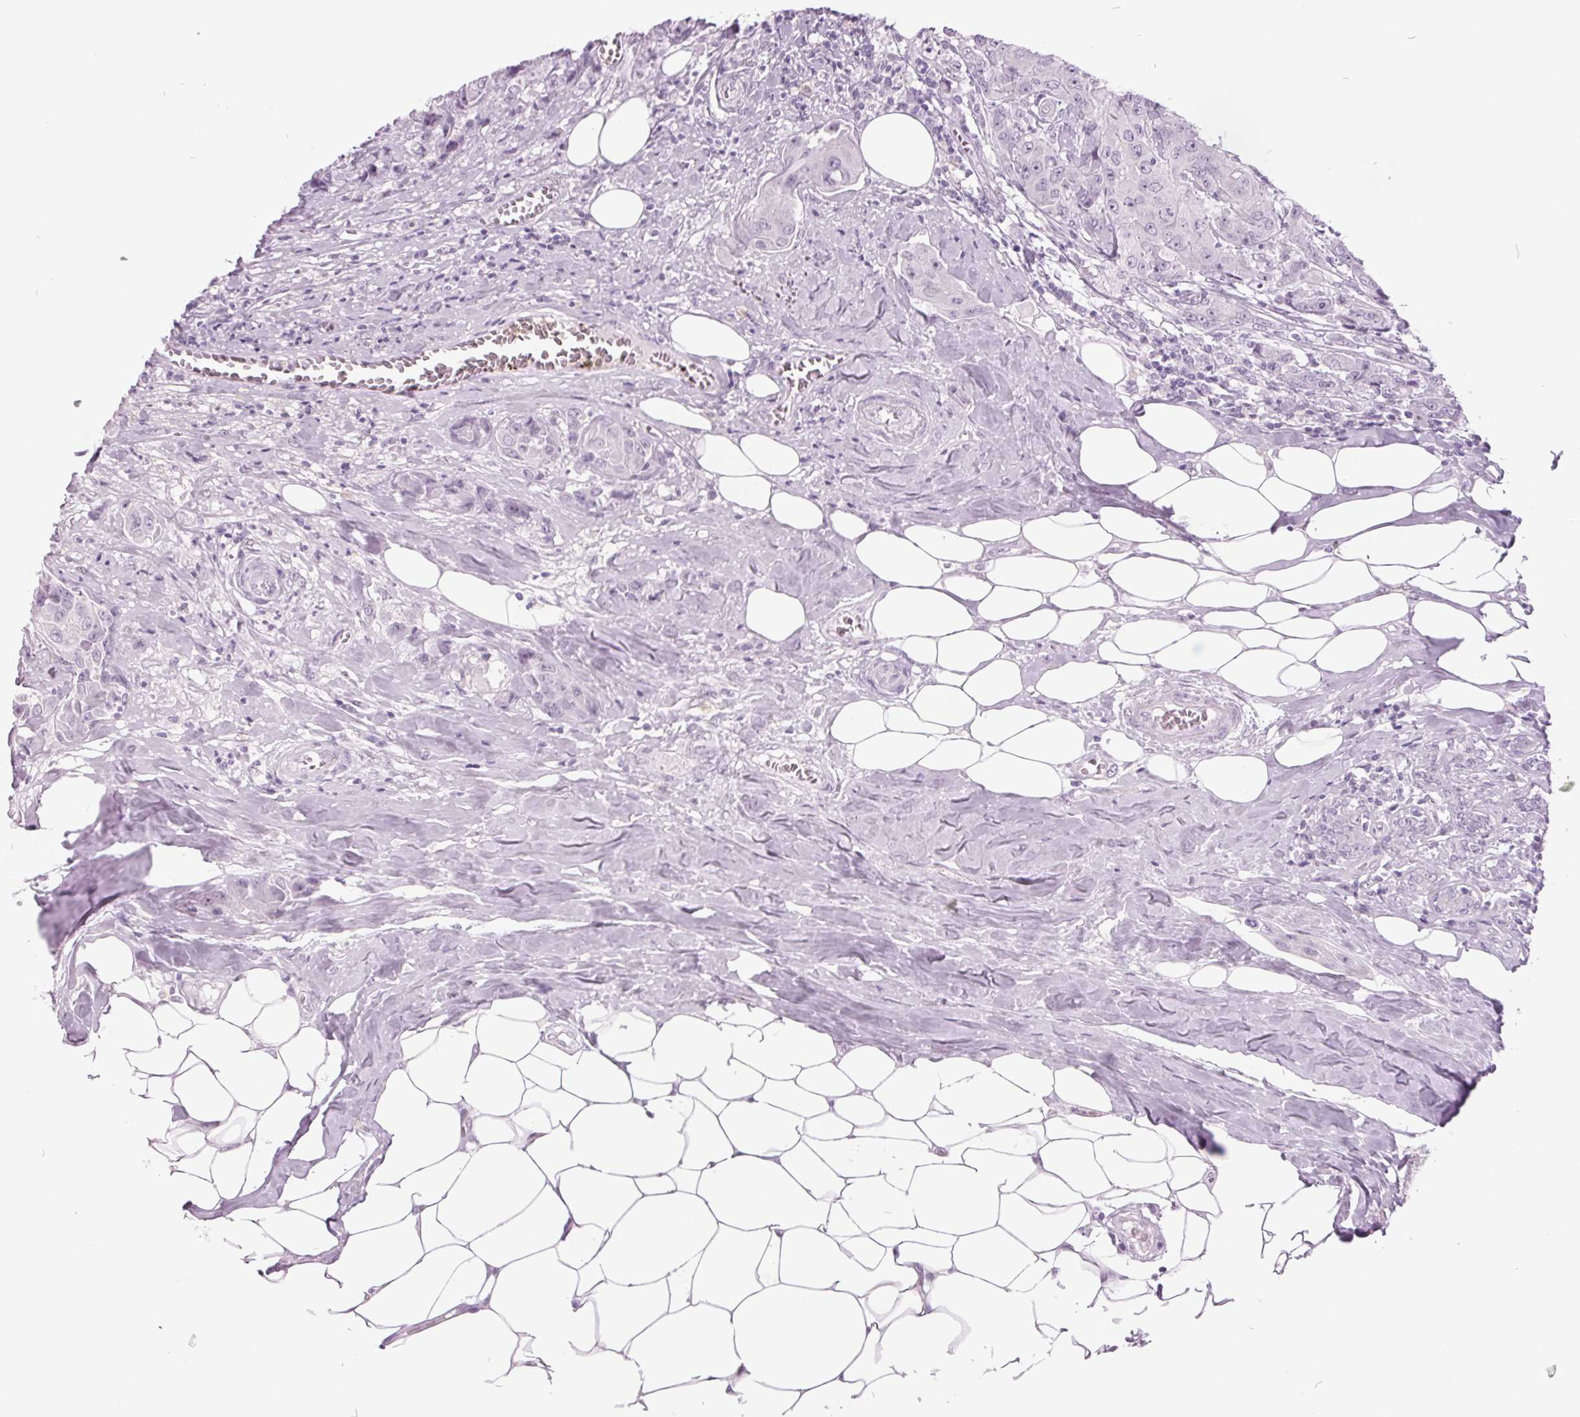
{"staining": {"intensity": "negative", "quantity": "none", "location": "none"}, "tissue": "breast cancer", "cell_type": "Tumor cells", "image_type": "cancer", "snomed": [{"axis": "morphology", "description": "Normal tissue, NOS"}, {"axis": "morphology", "description": "Duct carcinoma"}, {"axis": "topography", "description": "Breast"}], "caption": "Immunohistochemical staining of human breast infiltrating ductal carcinoma reveals no significant positivity in tumor cells.", "gene": "ODAD2", "patient": {"sex": "female", "age": 43}}